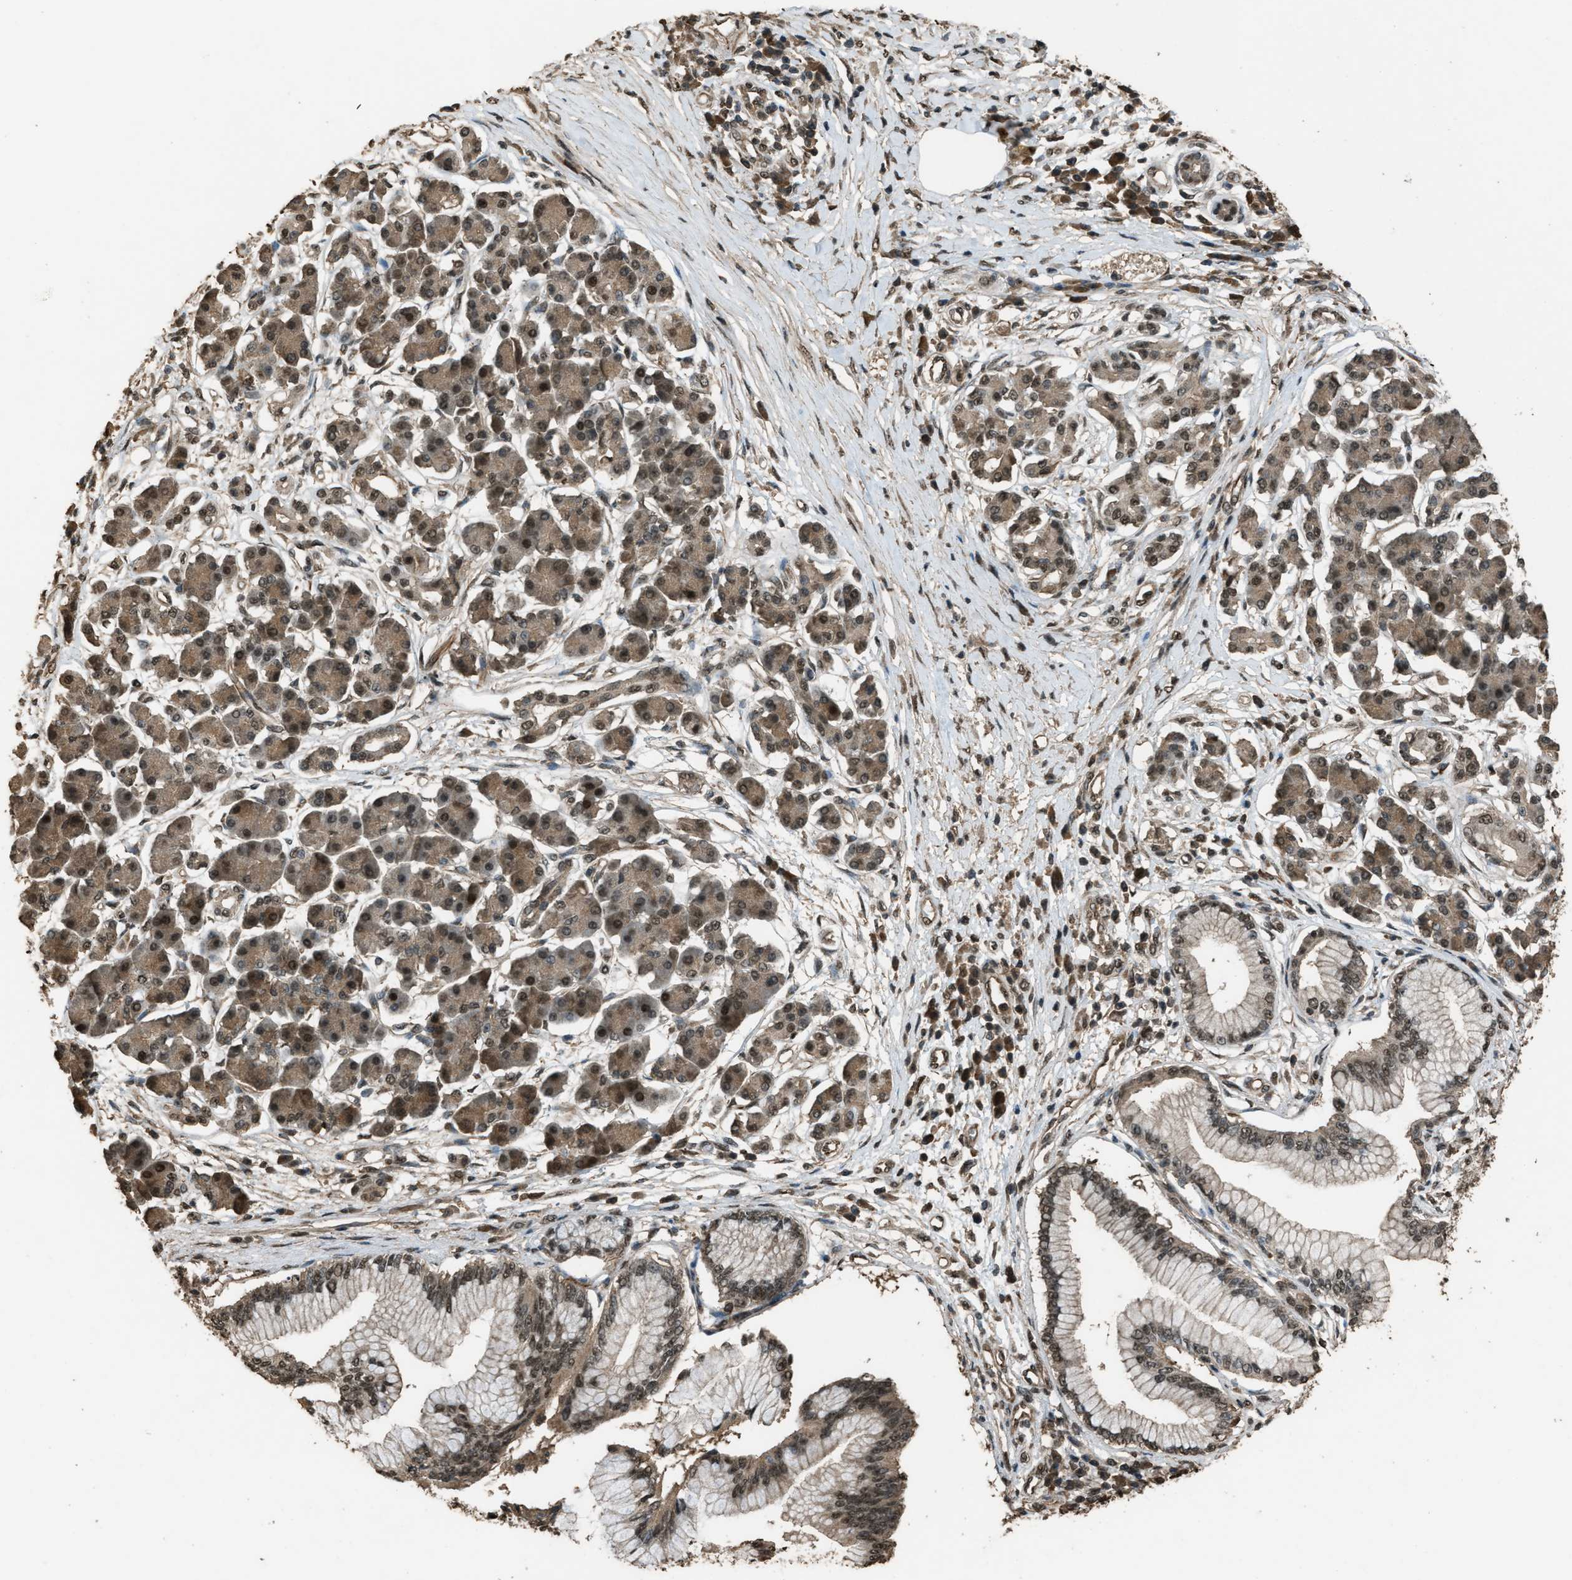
{"staining": {"intensity": "moderate", "quantity": ">75%", "location": "cytoplasmic/membranous,nuclear"}, "tissue": "pancreatic cancer", "cell_type": "Tumor cells", "image_type": "cancer", "snomed": [{"axis": "morphology", "description": "Adenocarcinoma, NOS"}, {"axis": "topography", "description": "Pancreas"}], "caption": "Protein staining of adenocarcinoma (pancreatic) tissue shows moderate cytoplasmic/membranous and nuclear staining in about >75% of tumor cells. (brown staining indicates protein expression, while blue staining denotes nuclei).", "gene": "SERTAD2", "patient": {"sex": "male", "age": 77}}